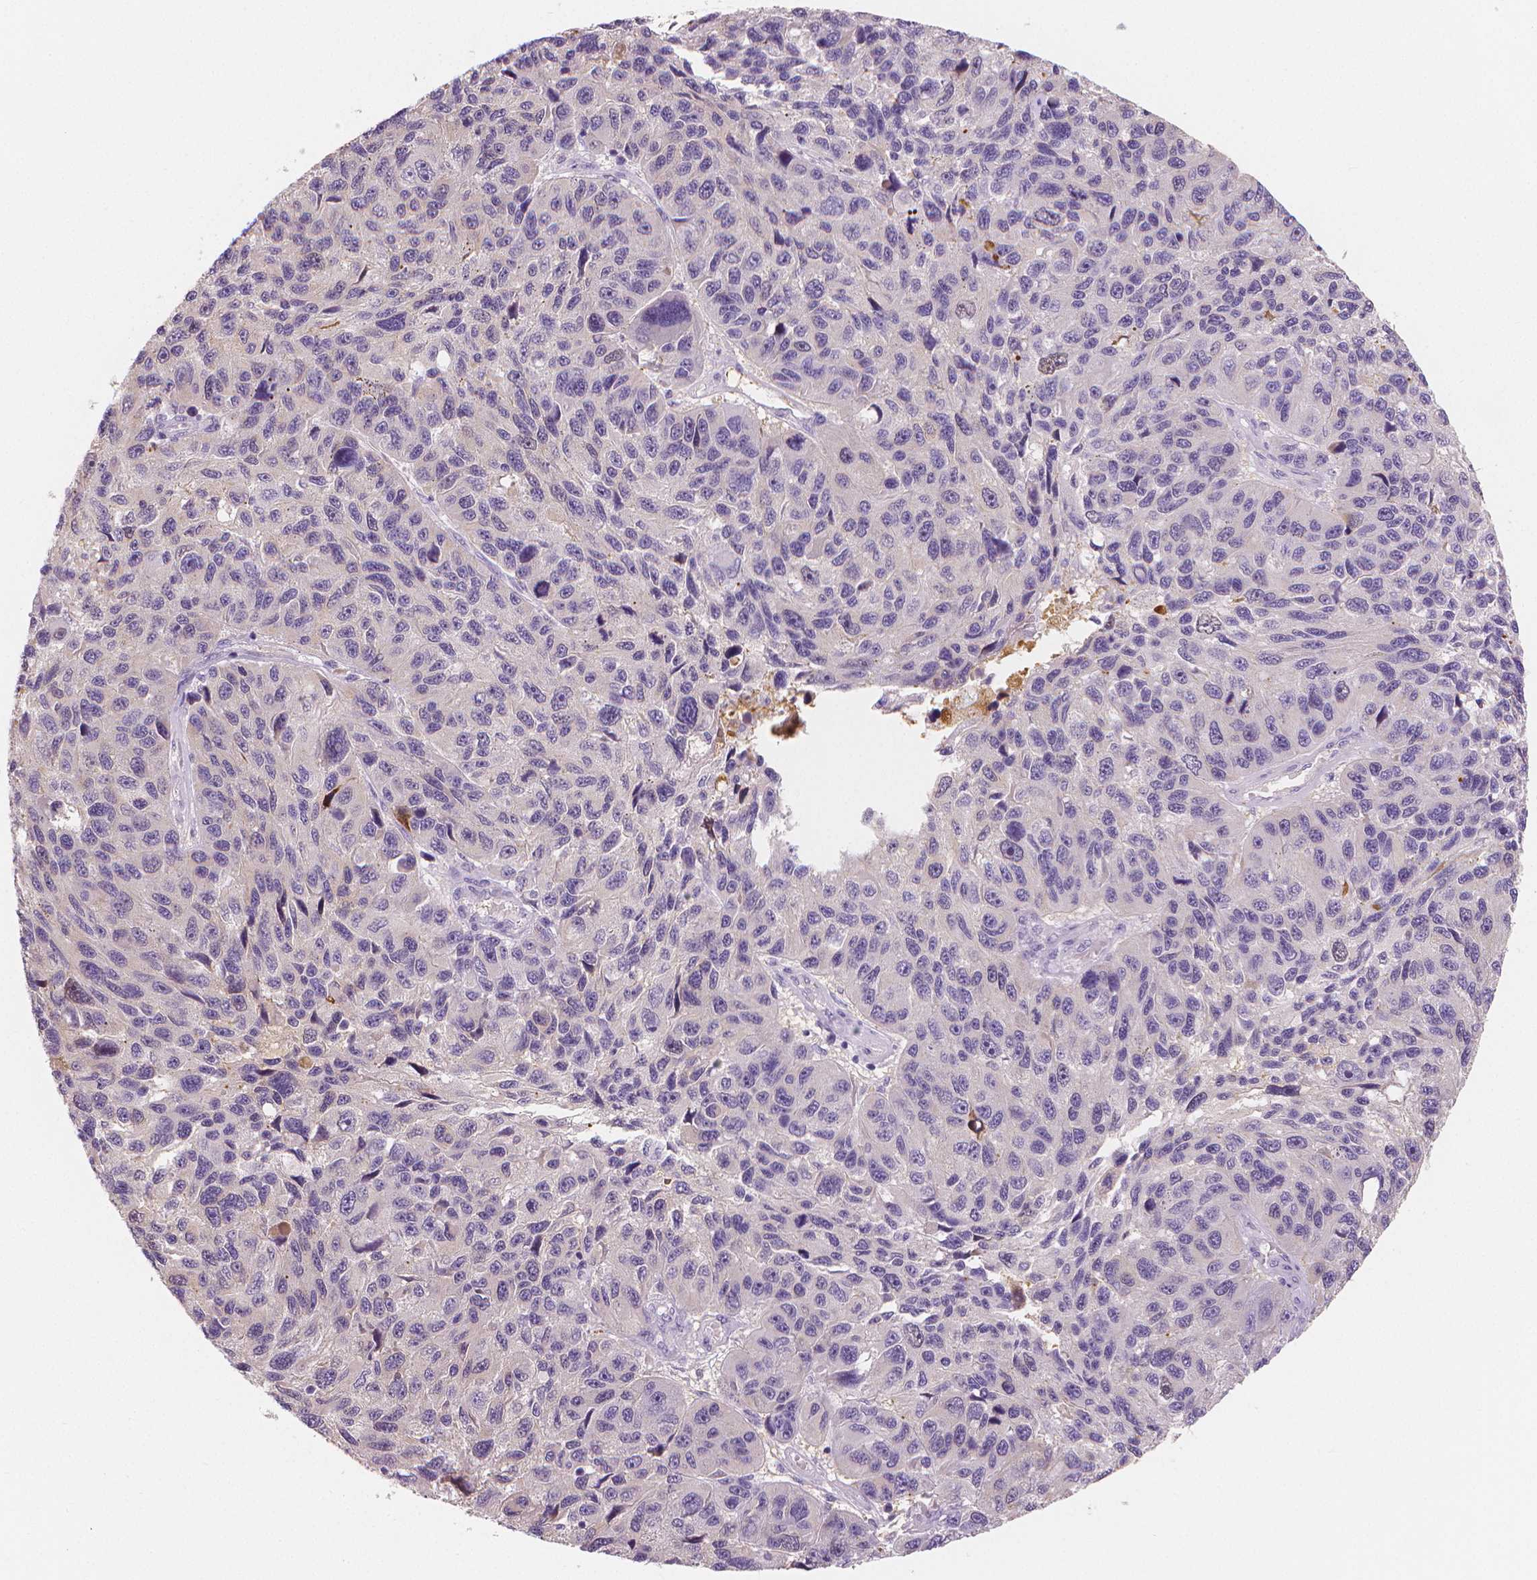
{"staining": {"intensity": "negative", "quantity": "none", "location": "none"}, "tissue": "melanoma", "cell_type": "Tumor cells", "image_type": "cancer", "snomed": [{"axis": "morphology", "description": "Malignant melanoma, NOS"}, {"axis": "topography", "description": "Skin"}], "caption": "Tumor cells show no significant positivity in malignant melanoma. (DAB (3,3'-diaminobenzidine) IHC, high magnification).", "gene": "APOA4", "patient": {"sex": "male", "age": 53}}